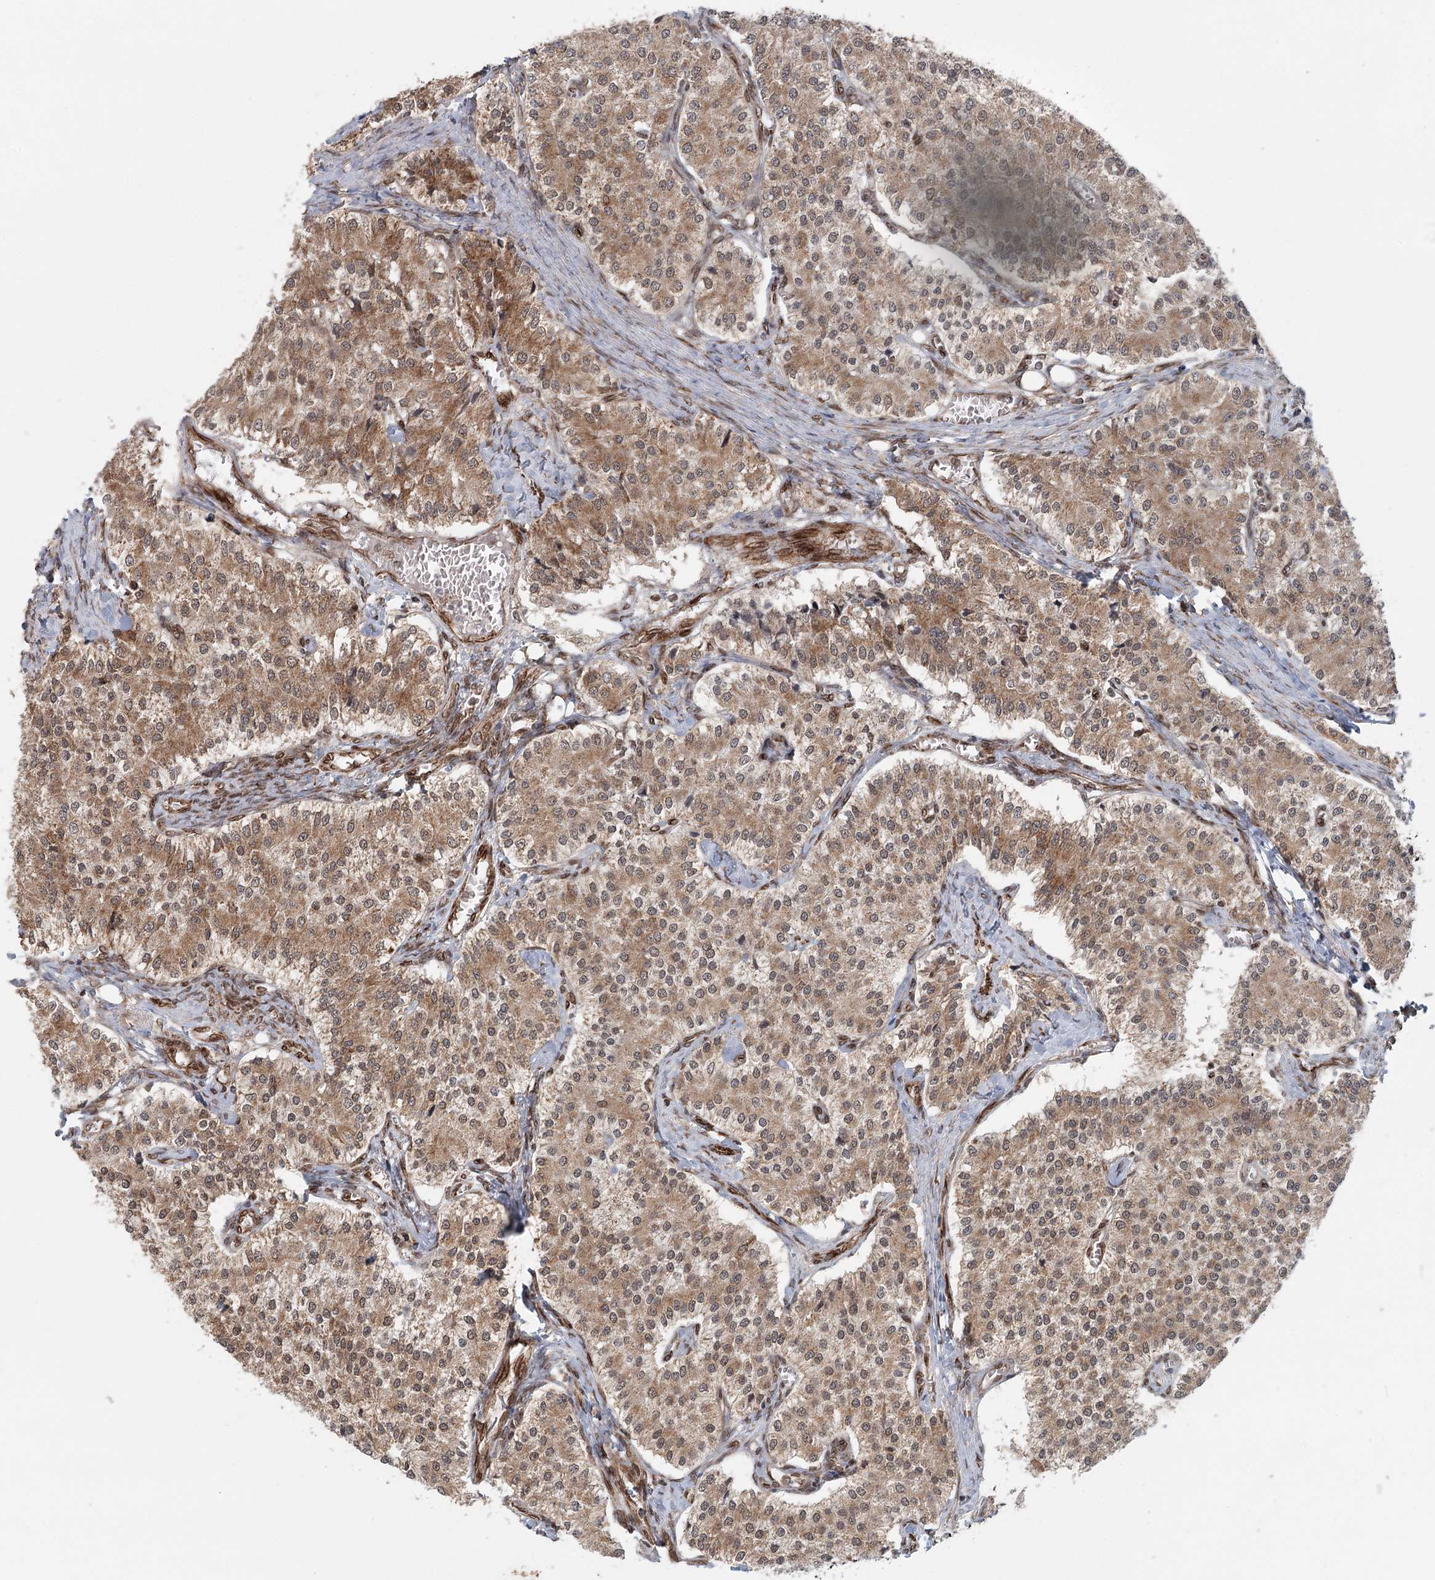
{"staining": {"intensity": "moderate", "quantity": ">75%", "location": "cytoplasmic/membranous"}, "tissue": "carcinoid", "cell_type": "Tumor cells", "image_type": "cancer", "snomed": [{"axis": "morphology", "description": "Carcinoid, malignant, NOS"}, {"axis": "topography", "description": "Colon"}], "caption": "Human carcinoid (malignant) stained for a protein (brown) demonstrates moderate cytoplasmic/membranous positive positivity in approximately >75% of tumor cells.", "gene": "BCKDHA", "patient": {"sex": "female", "age": 52}}